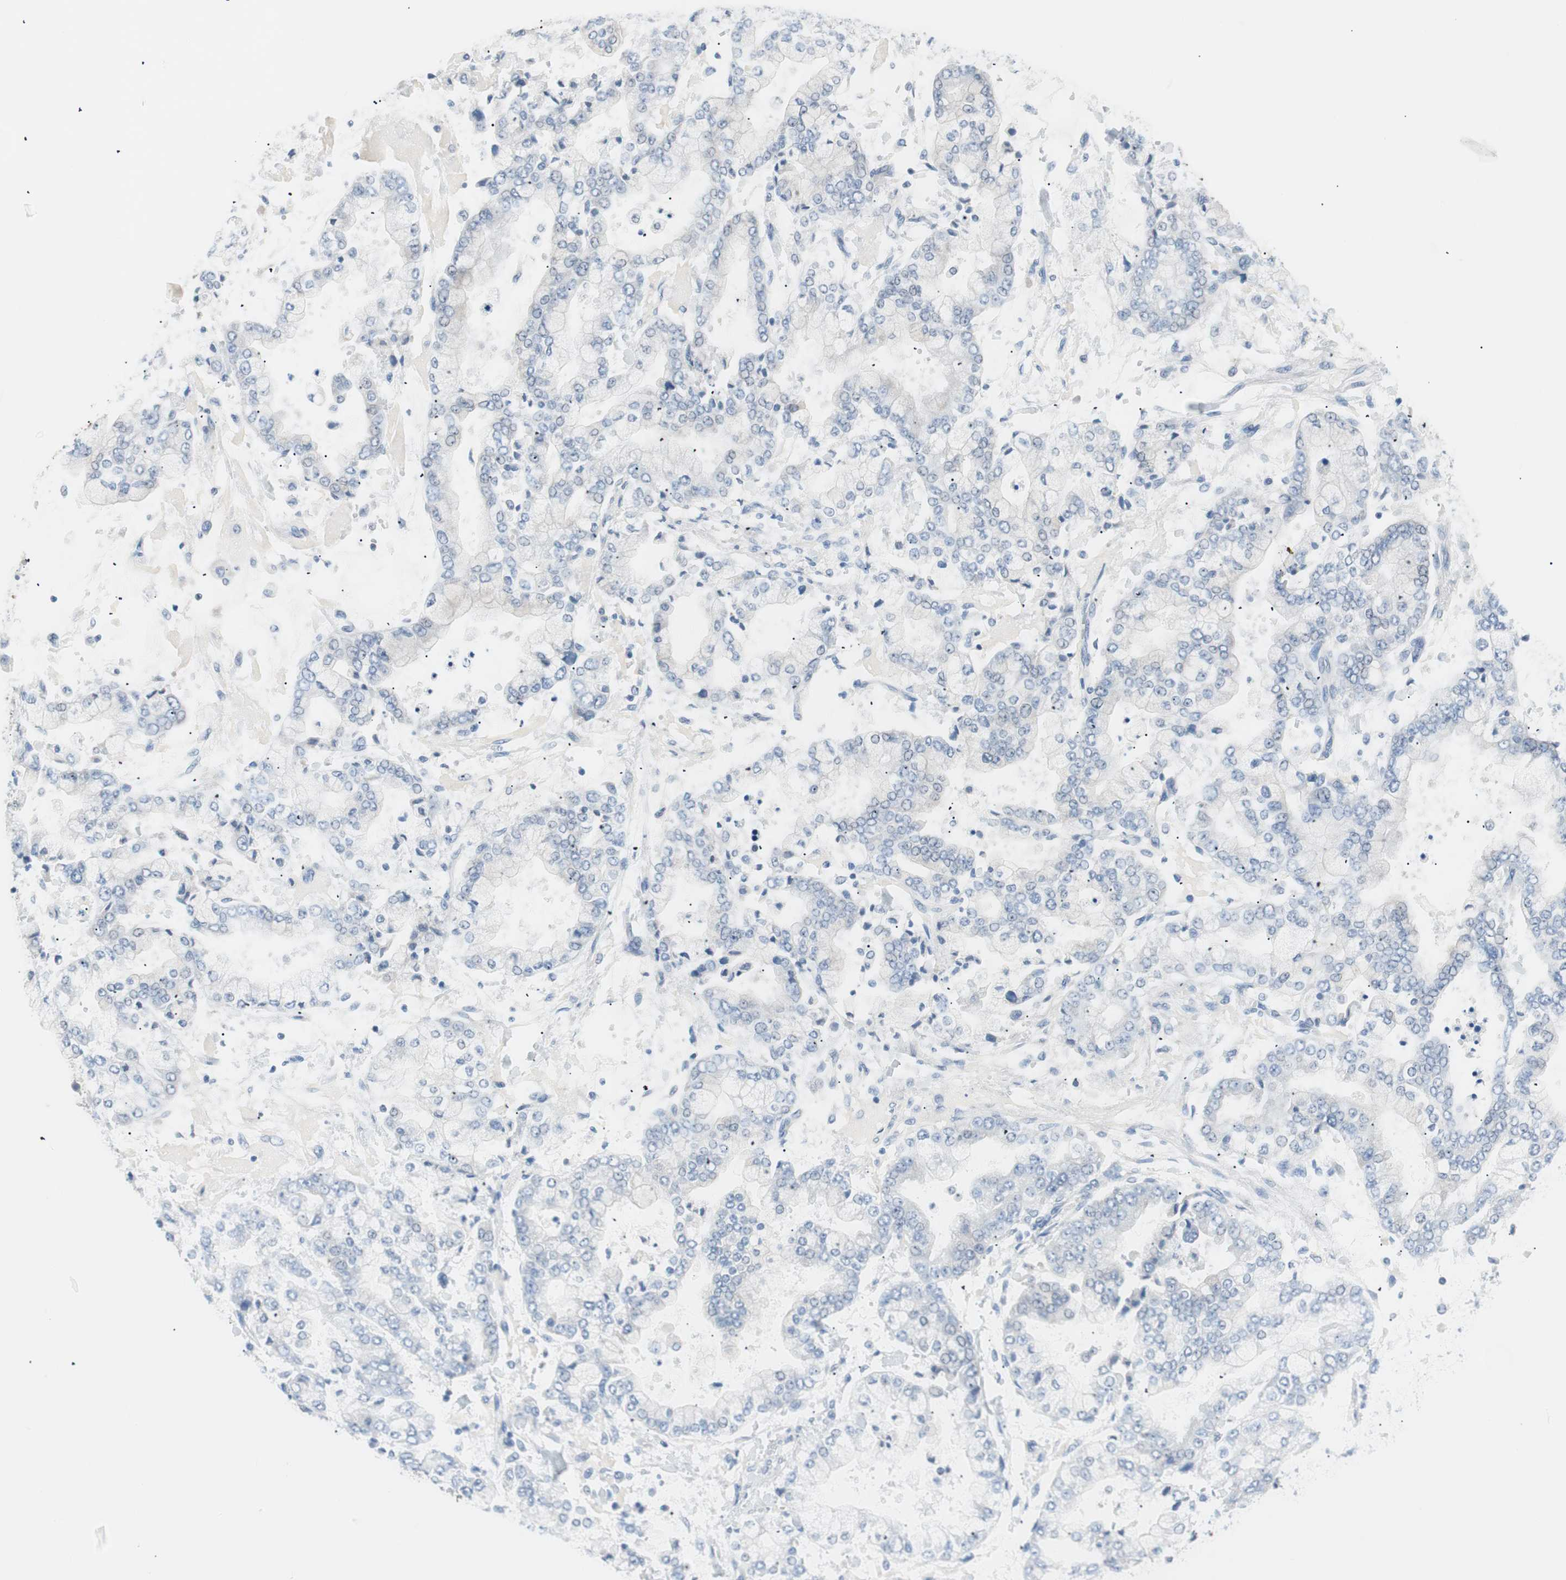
{"staining": {"intensity": "negative", "quantity": "none", "location": "none"}, "tissue": "stomach cancer", "cell_type": "Tumor cells", "image_type": "cancer", "snomed": [{"axis": "morphology", "description": "Adenocarcinoma, NOS"}, {"axis": "topography", "description": "Stomach"}], "caption": "DAB (3,3'-diaminobenzidine) immunohistochemical staining of human stomach cancer shows no significant positivity in tumor cells. (DAB (3,3'-diaminobenzidine) IHC visualized using brightfield microscopy, high magnification).", "gene": "VIL1", "patient": {"sex": "male", "age": 76}}